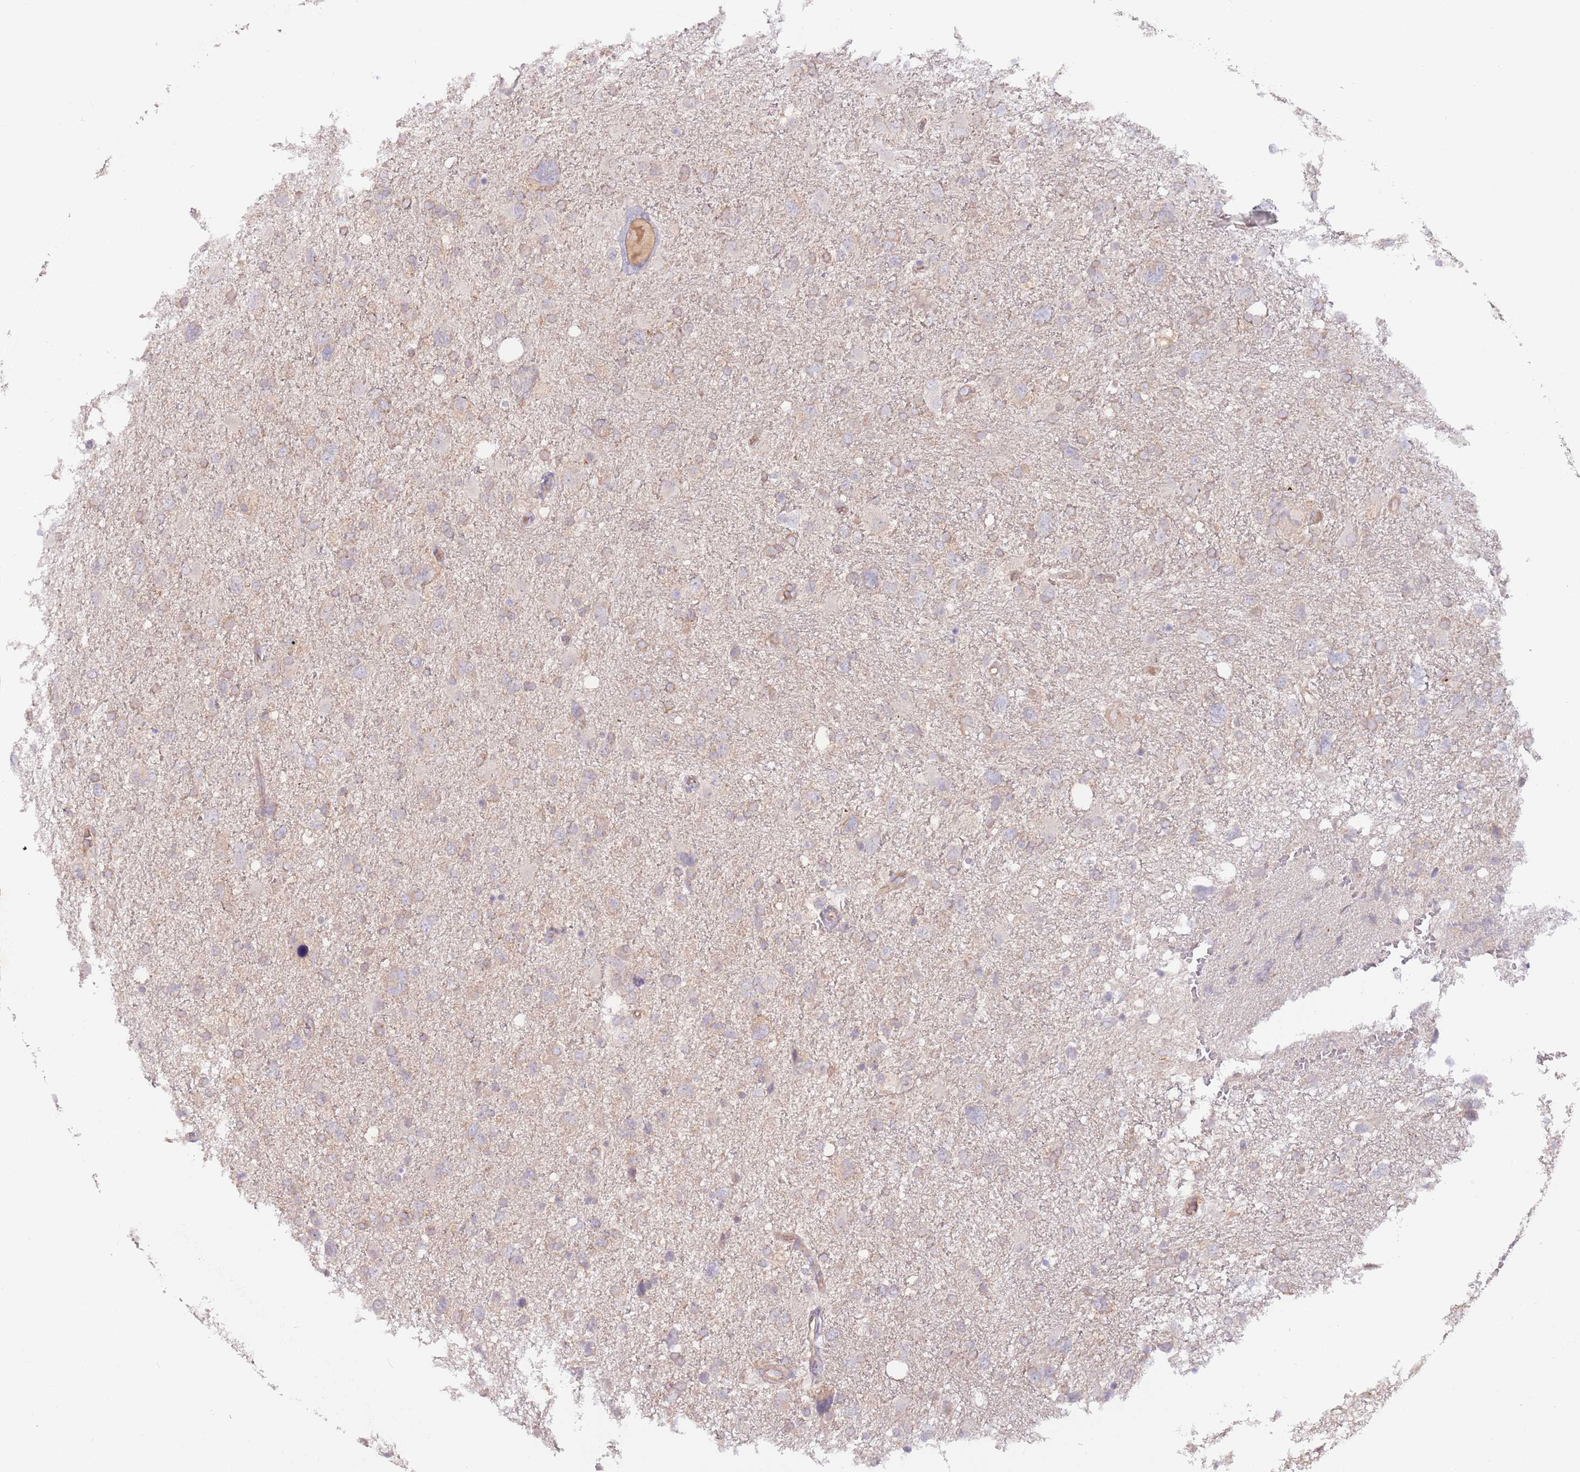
{"staining": {"intensity": "weak", "quantity": "25%-75%", "location": "cytoplasmic/membranous"}, "tissue": "glioma", "cell_type": "Tumor cells", "image_type": "cancer", "snomed": [{"axis": "morphology", "description": "Glioma, malignant, High grade"}, {"axis": "topography", "description": "Brain"}], "caption": "A high-resolution micrograph shows immunohistochemistry (IHC) staining of glioma, which demonstrates weak cytoplasmic/membranous positivity in about 25%-75% of tumor cells.", "gene": "SAV1", "patient": {"sex": "male", "age": 61}}